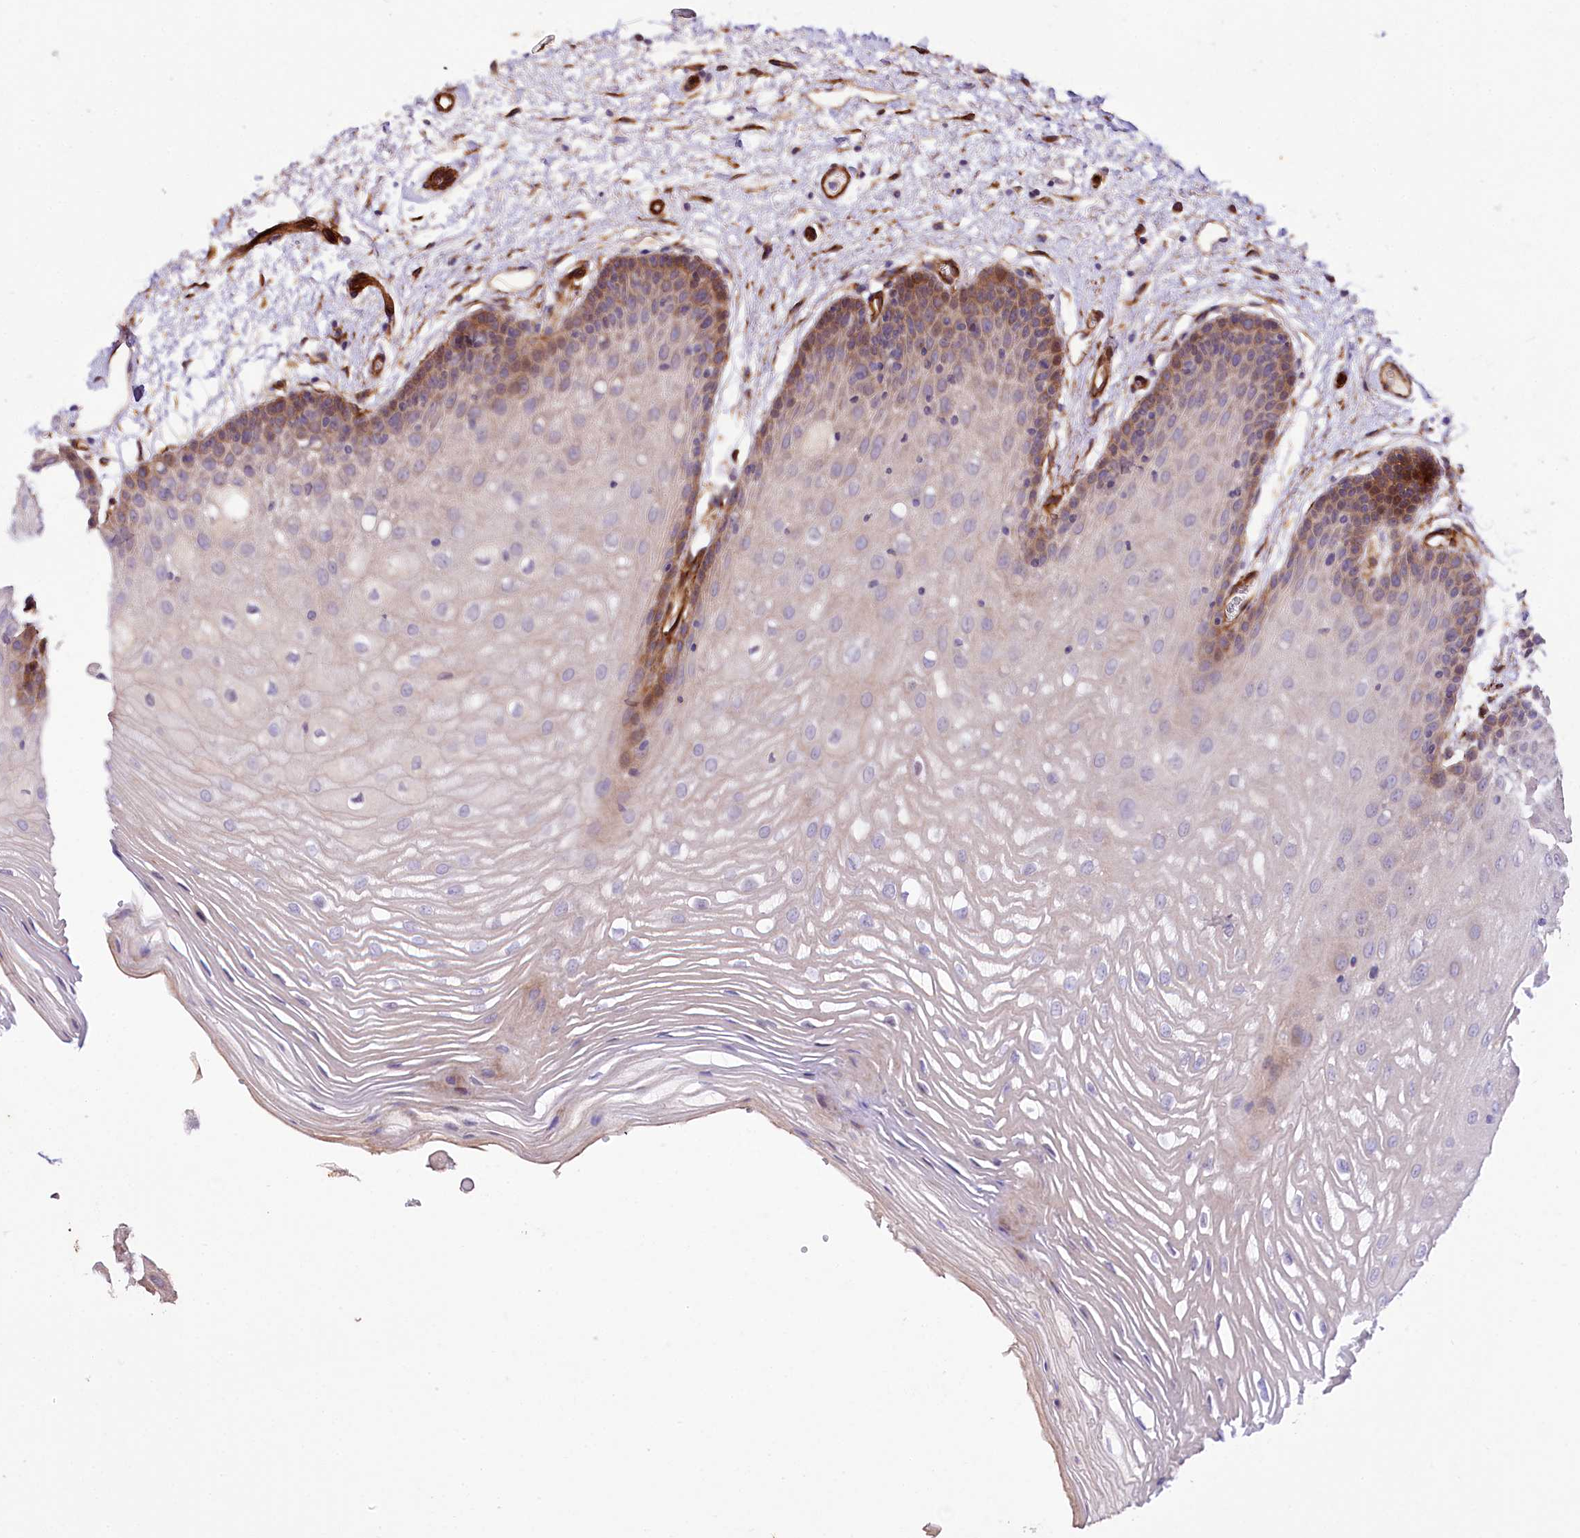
{"staining": {"intensity": "moderate", "quantity": "<25%", "location": "cytoplasmic/membranous"}, "tissue": "oral mucosa", "cell_type": "Squamous epithelial cells", "image_type": "normal", "snomed": [{"axis": "morphology", "description": "Normal tissue, NOS"}, {"axis": "topography", "description": "Oral tissue"}, {"axis": "topography", "description": "Tounge, NOS"}], "caption": "A histopathology image showing moderate cytoplasmic/membranous positivity in about <25% of squamous epithelial cells in benign oral mucosa, as visualized by brown immunohistochemical staining.", "gene": "SPATS2", "patient": {"sex": "female", "age": 73}}